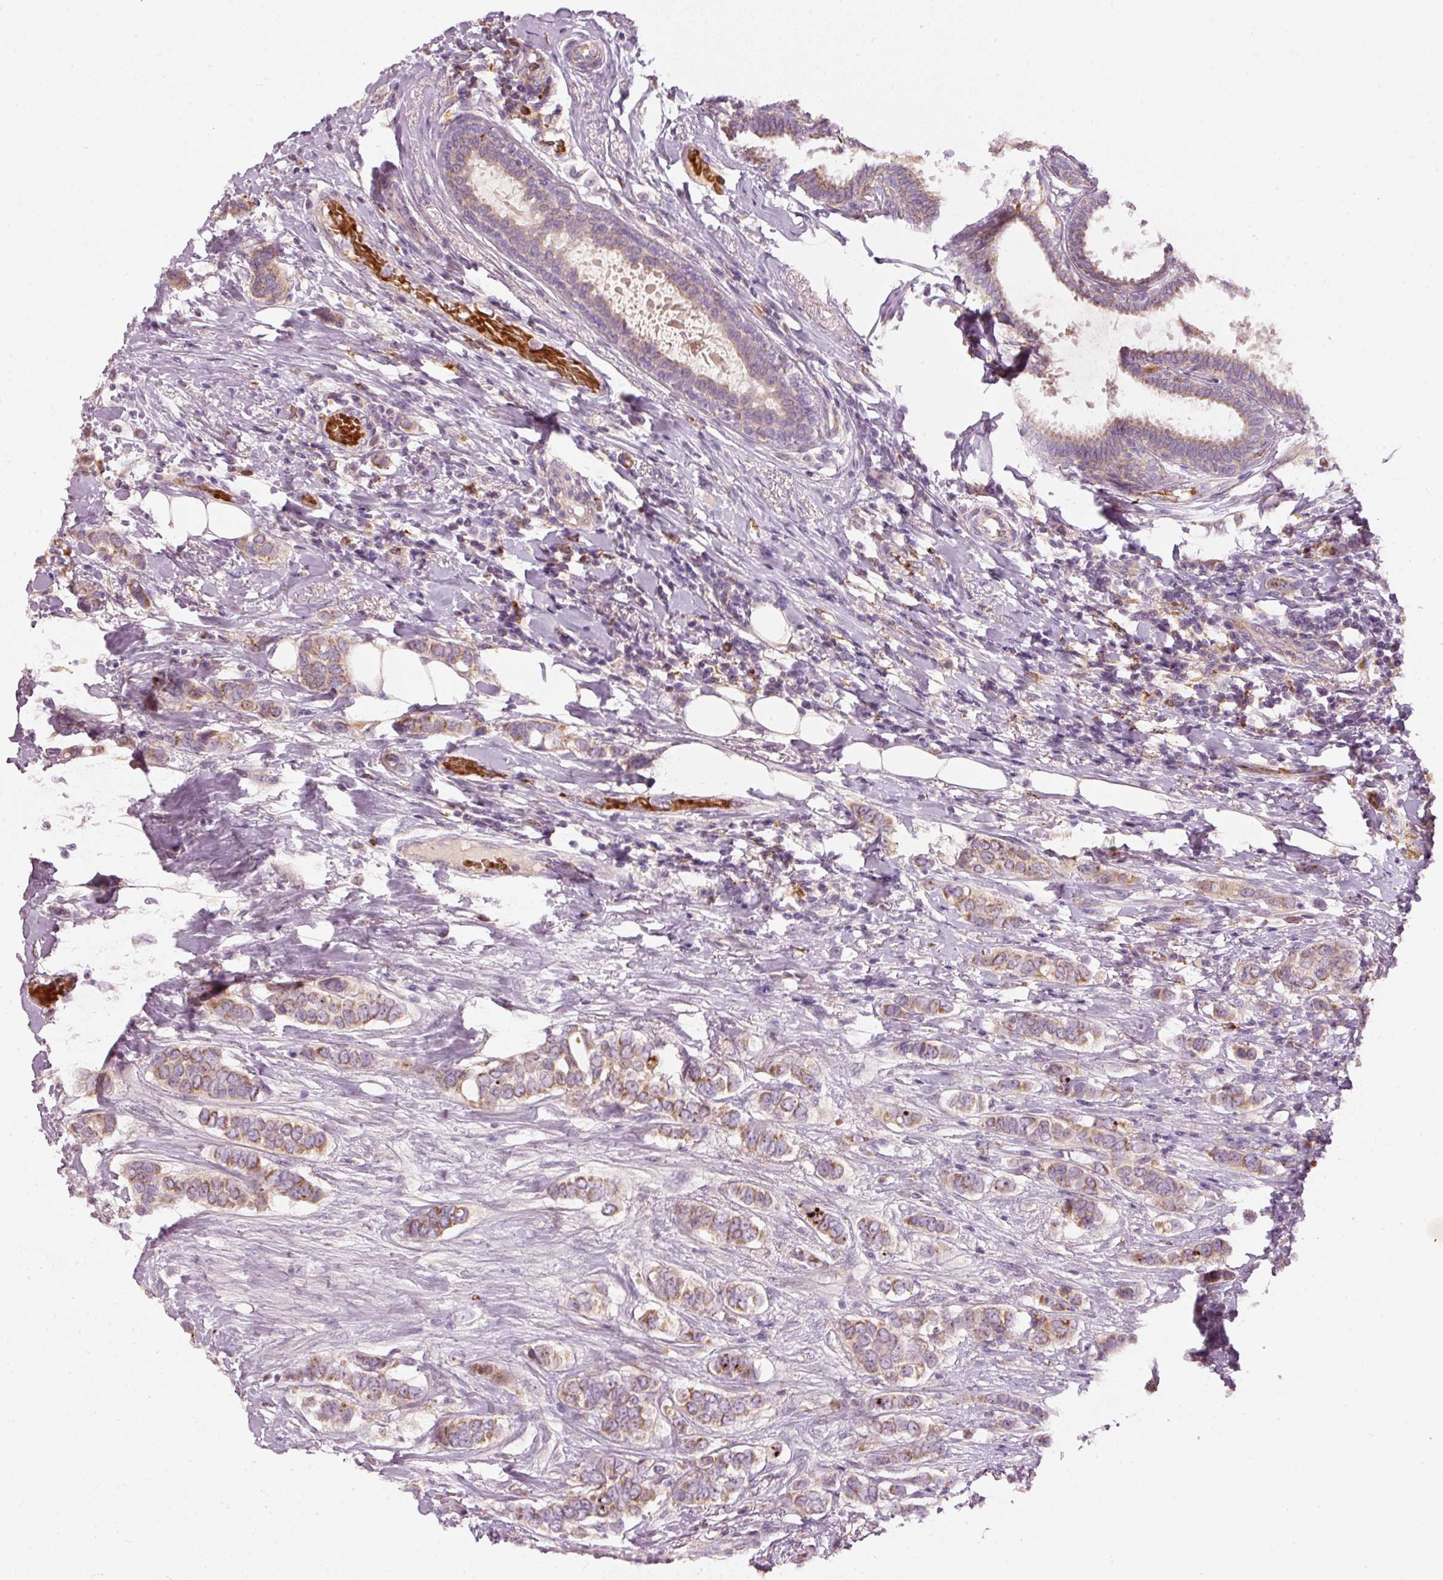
{"staining": {"intensity": "moderate", "quantity": ">75%", "location": "cytoplasmic/membranous"}, "tissue": "breast cancer", "cell_type": "Tumor cells", "image_type": "cancer", "snomed": [{"axis": "morphology", "description": "Lobular carcinoma"}, {"axis": "topography", "description": "Breast"}], "caption": "Immunohistochemical staining of breast cancer exhibits medium levels of moderate cytoplasmic/membranous protein expression in about >75% of tumor cells.", "gene": "KLHL21", "patient": {"sex": "female", "age": 51}}